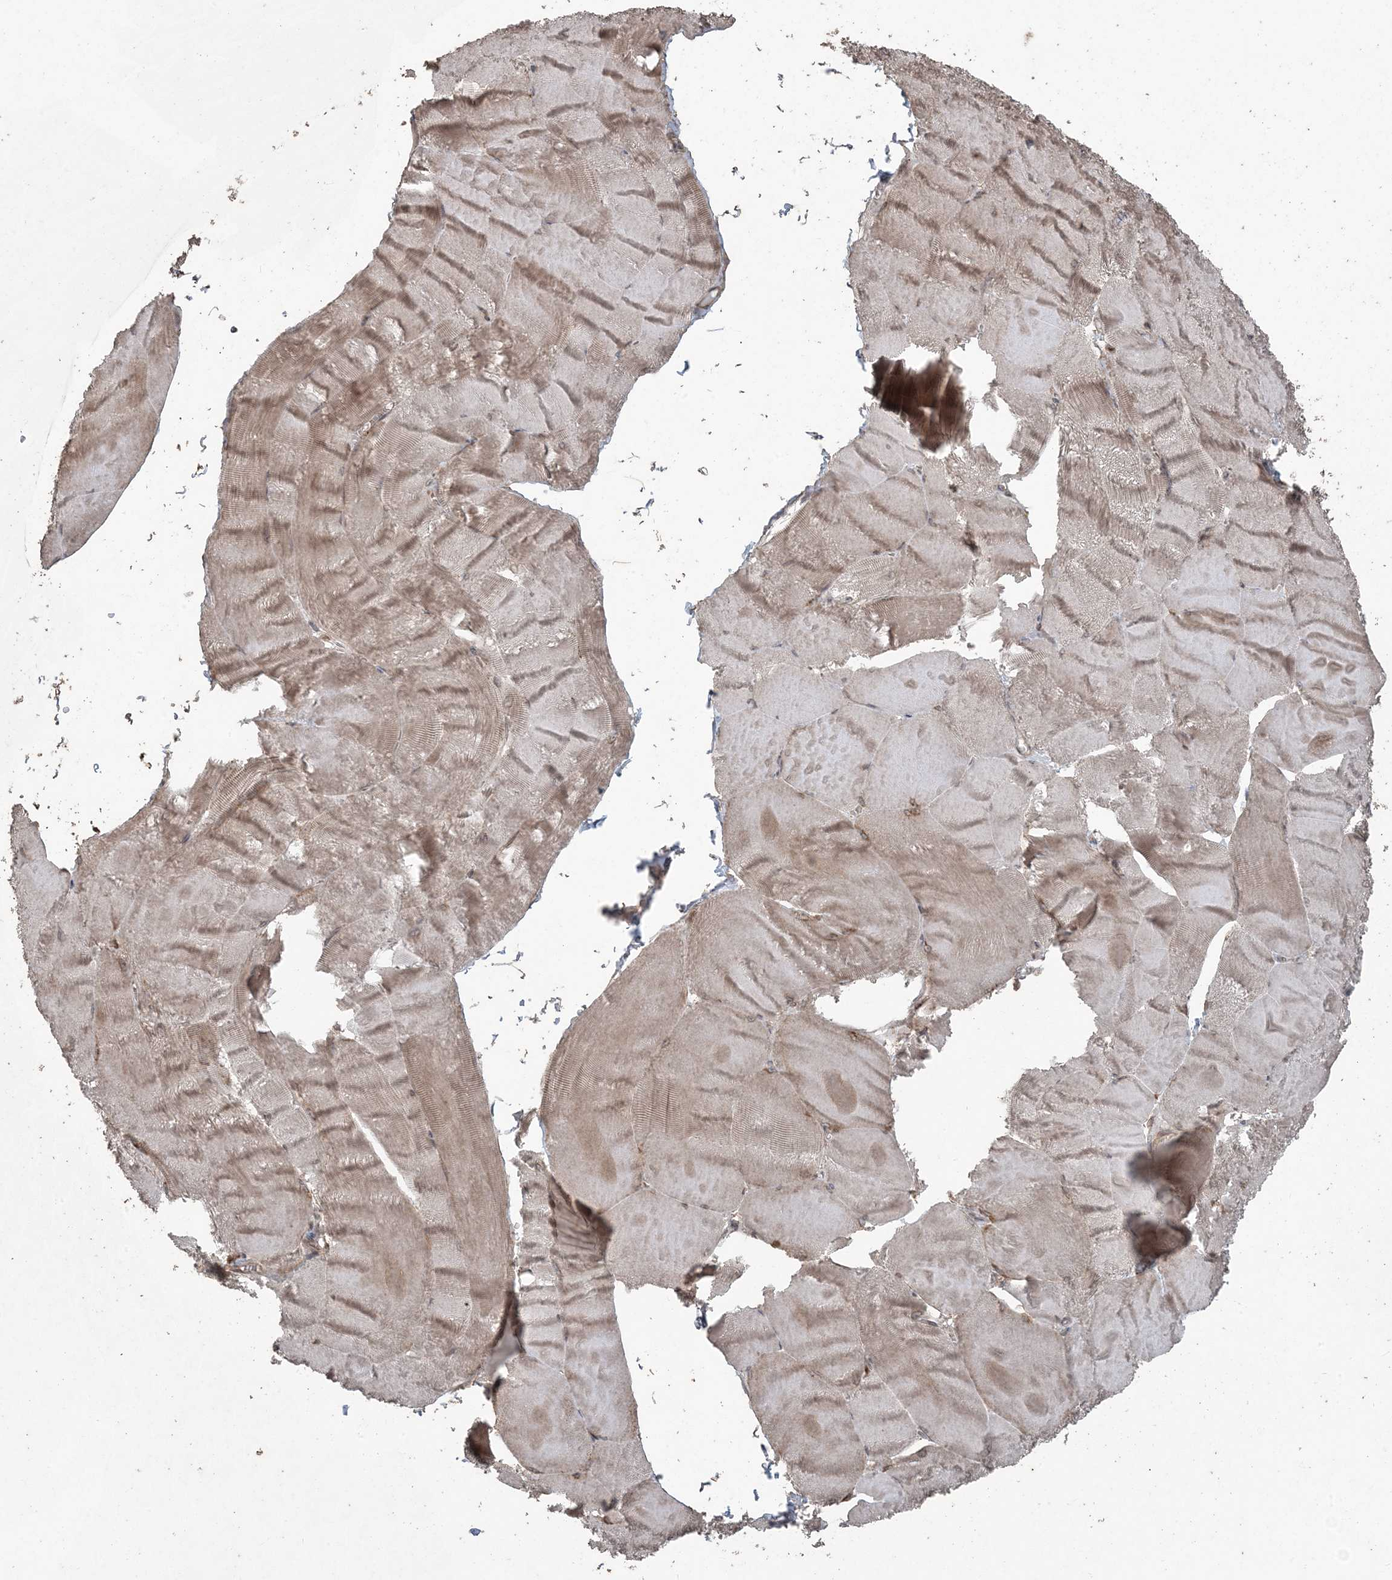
{"staining": {"intensity": "weak", "quantity": "25%-75%", "location": "cytoplasmic/membranous"}, "tissue": "skeletal muscle", "cell_type": "Myocytes", "image_type": "normal", "snomed": [{"axis": "morphology", "description": "Normal tissue, NOS"}, {"axis": "morphology", "description": "Basal cell carcinoma"}, {"axis": "topography", "description": "Skeletal muscle"}], "caption": "Immunohistochemistry (DAB (3,3'-diaminobenzidine)) staining of unremarkable human skeletal muscle shows weak cytoplasmic/membranous protein expression in about 25%-75% of myocytes.", "gene": "DDX19B", "patient": {"sex": "female", "age": 64}}